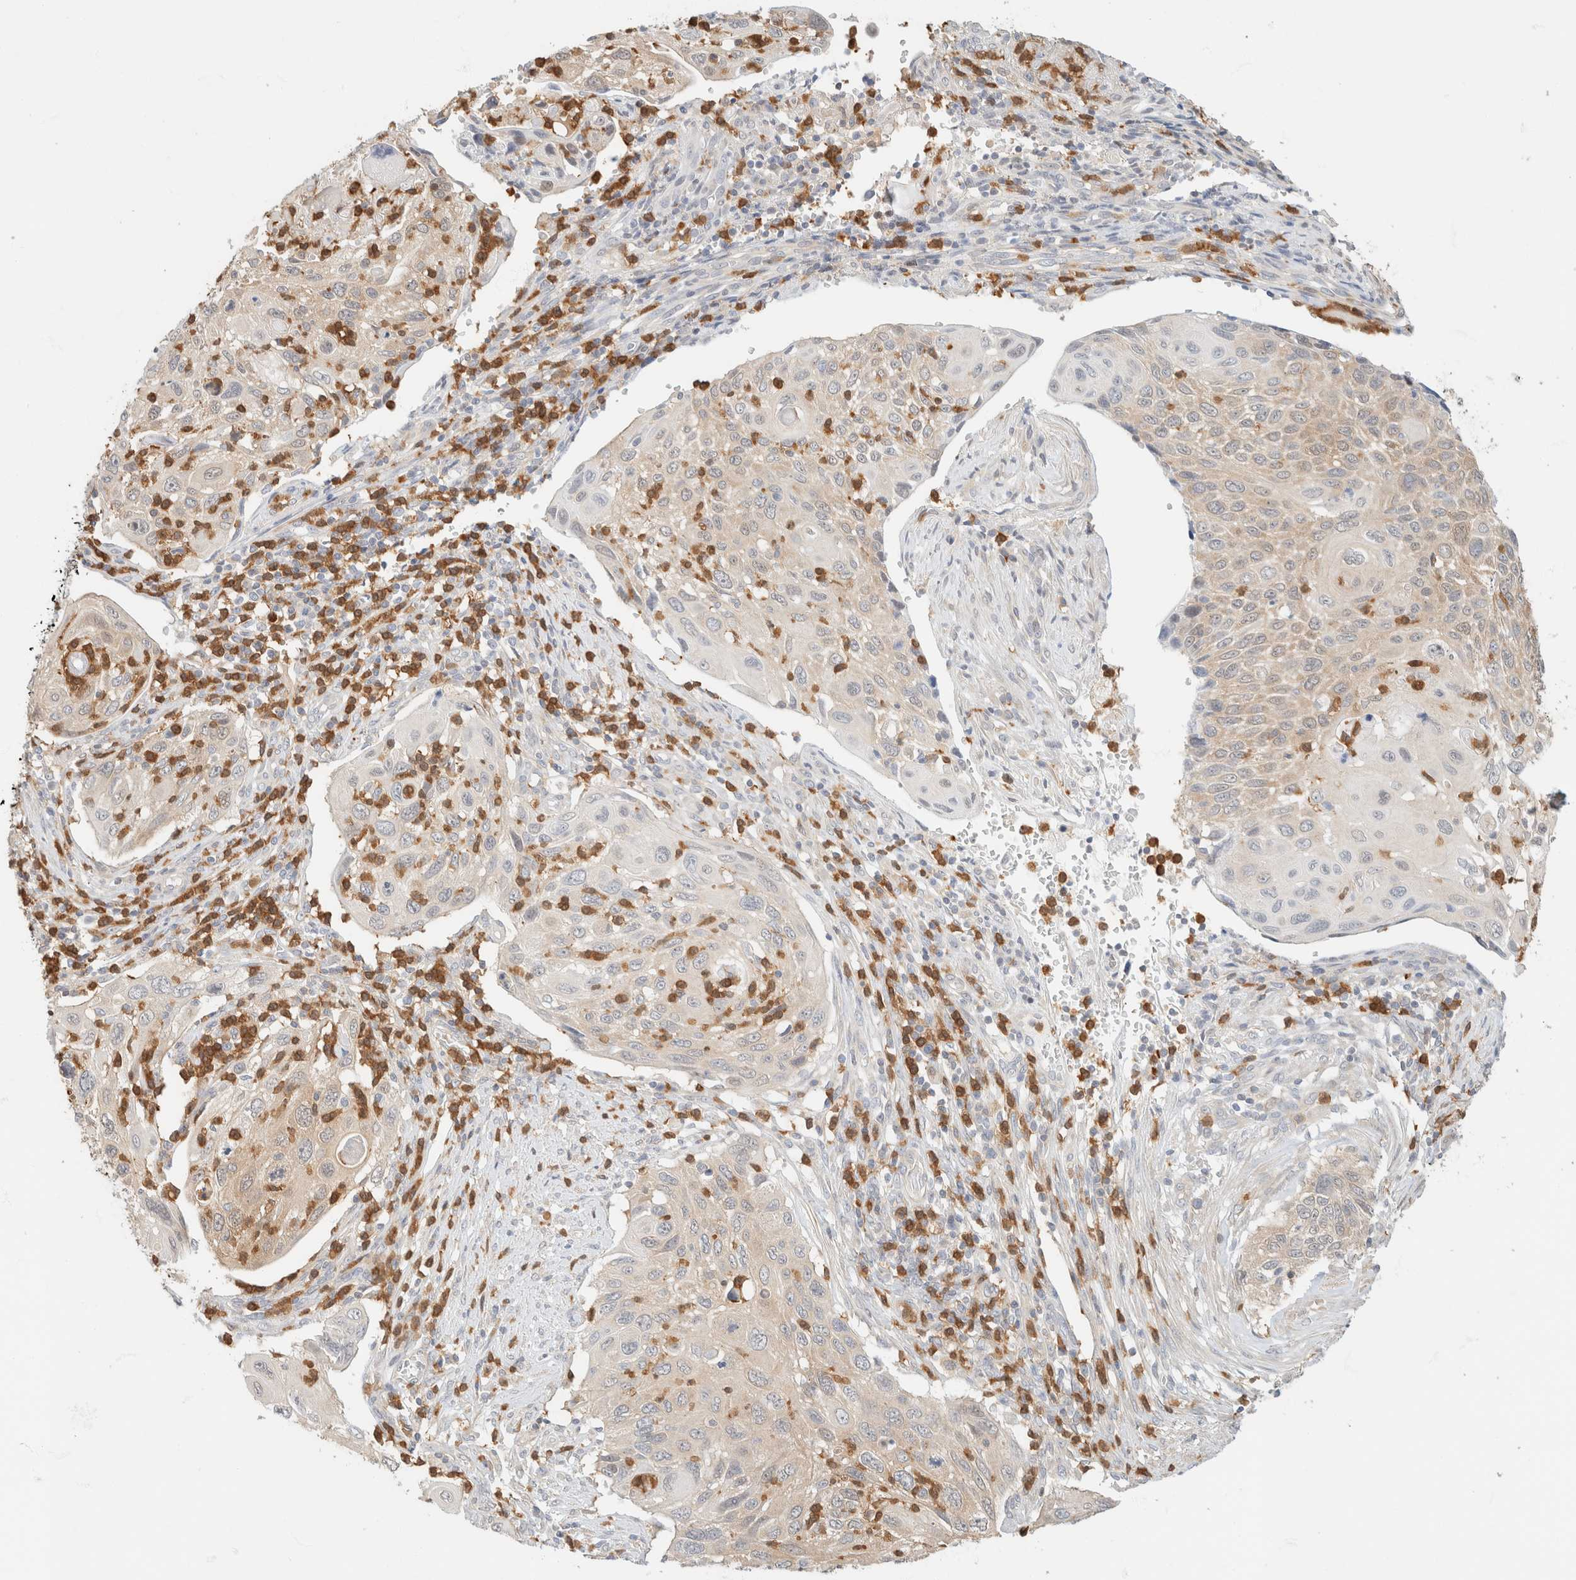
{"staining": {"intensity": "weak", "quantity": "<25%", "location": "cytoplasmic/membranous"}, "tissue": "cervical cancer", "cell_type": "Tumor cells", "image_type": "cancer", "snomed": [{"axis": "morphology", "description": "Squamous cell carcinoma, NOS"}, {"axis": "topography", "description": "Cervix"}], "caption": "This is an immunohistochemistry (IHC) micrograph of human cervical cancer. There is no positivity in tumor cells.", "gene": "GPI", "patient": {"sex": "female", "age": 70}}